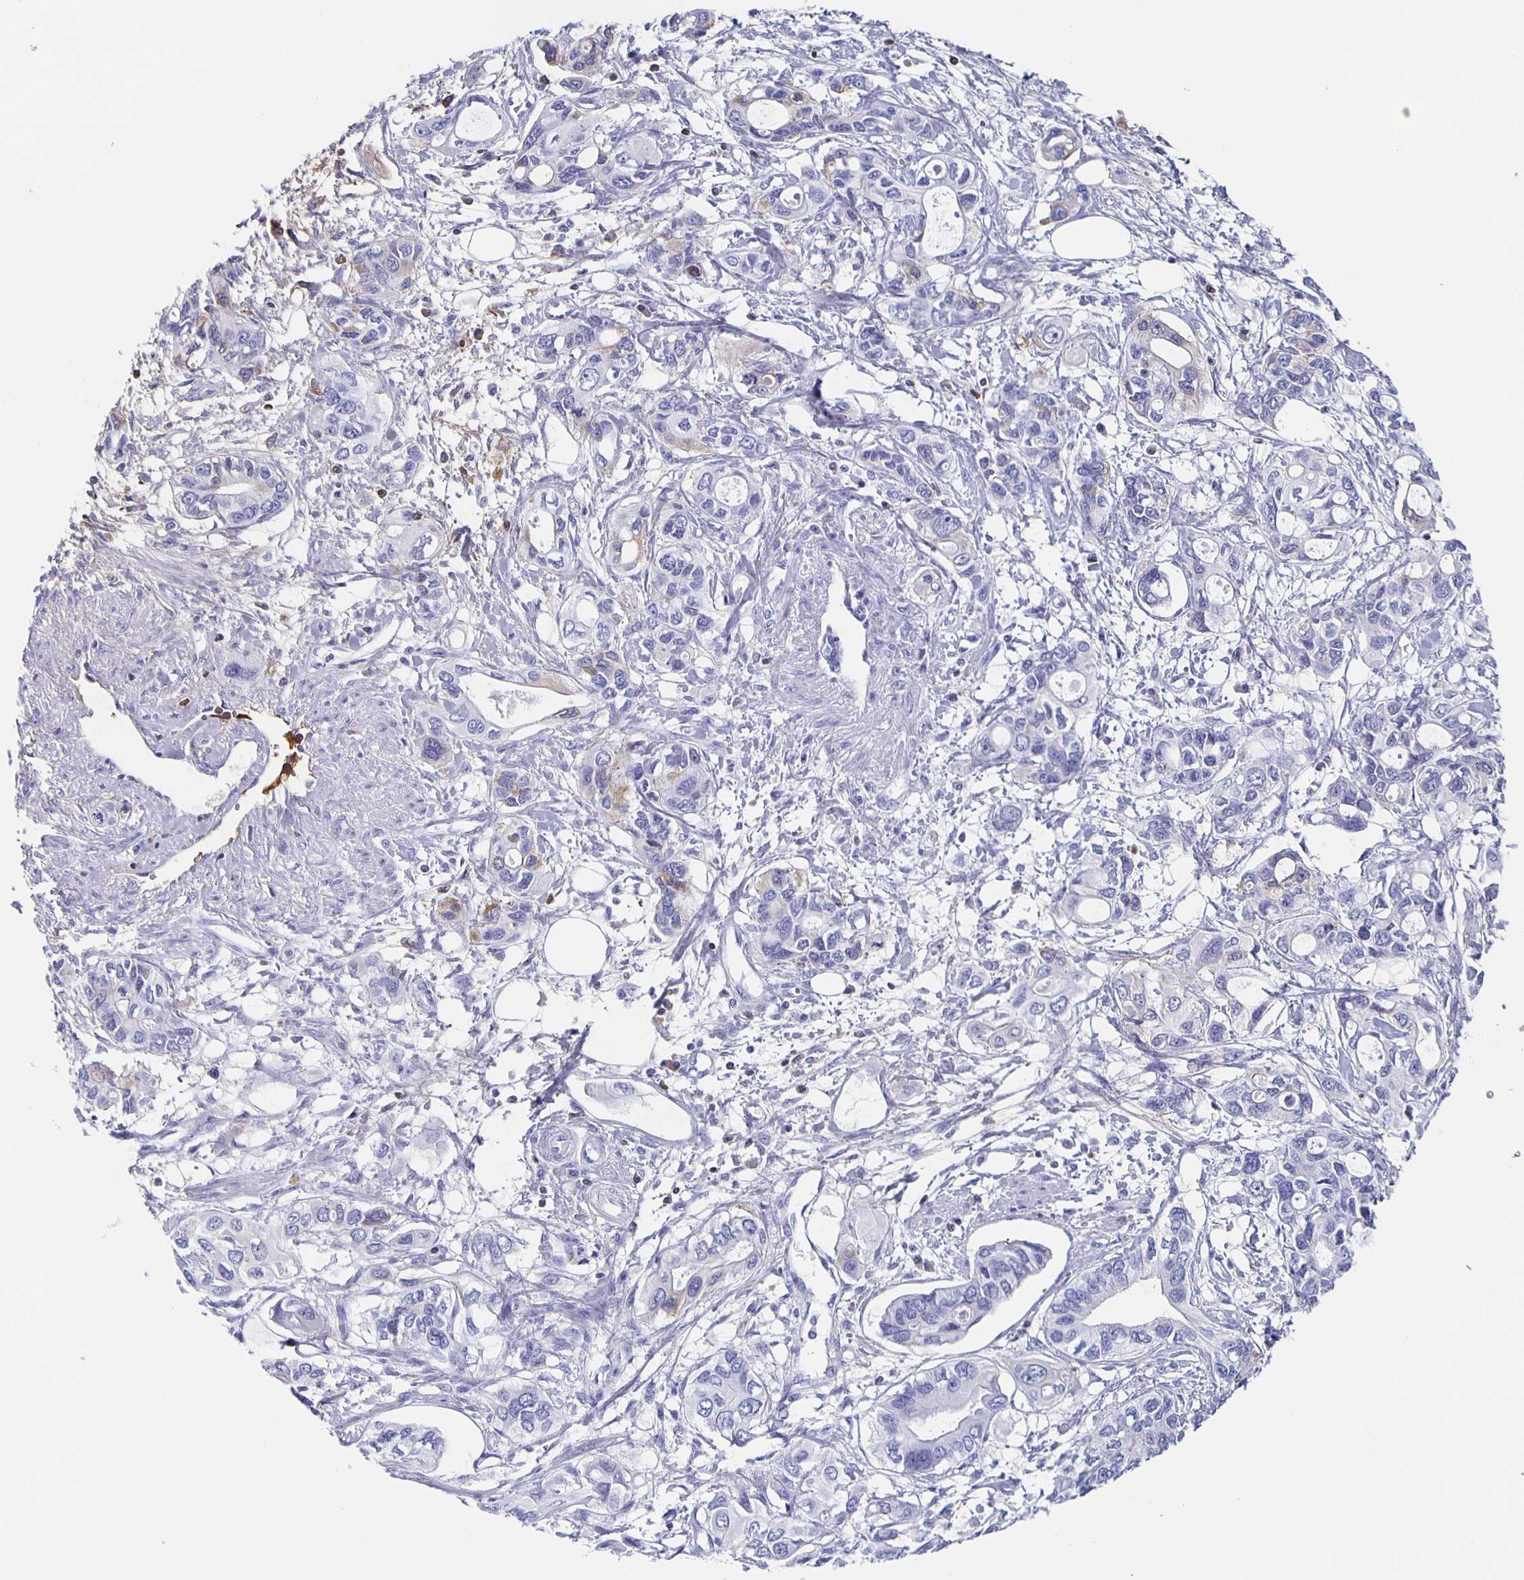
{"staining": {"intensity": "negative", "quantity": "none", "location": "none"}, "tissue": "pancreatic cancer", "cell_type": "Tumor cells", "image_type": "cancer", "snomed": [{"axis": "morphology", "description": "Adenocarcinoma, NOS"}, {"axis": "topography", "description": "Pancreas"}], "caption": "Immunohistochemistry image of neoplastic tissue: pancreatic adenocarcinoma stained with DAB (3,3'-diaminobenzidine) reveals no significant protein staining in tumor cells. (Brightfield microscopy of DAB immunohistochemistry at high magnification).", "gene": "FGA", "patient": {"sex": "male", "age": 60}}